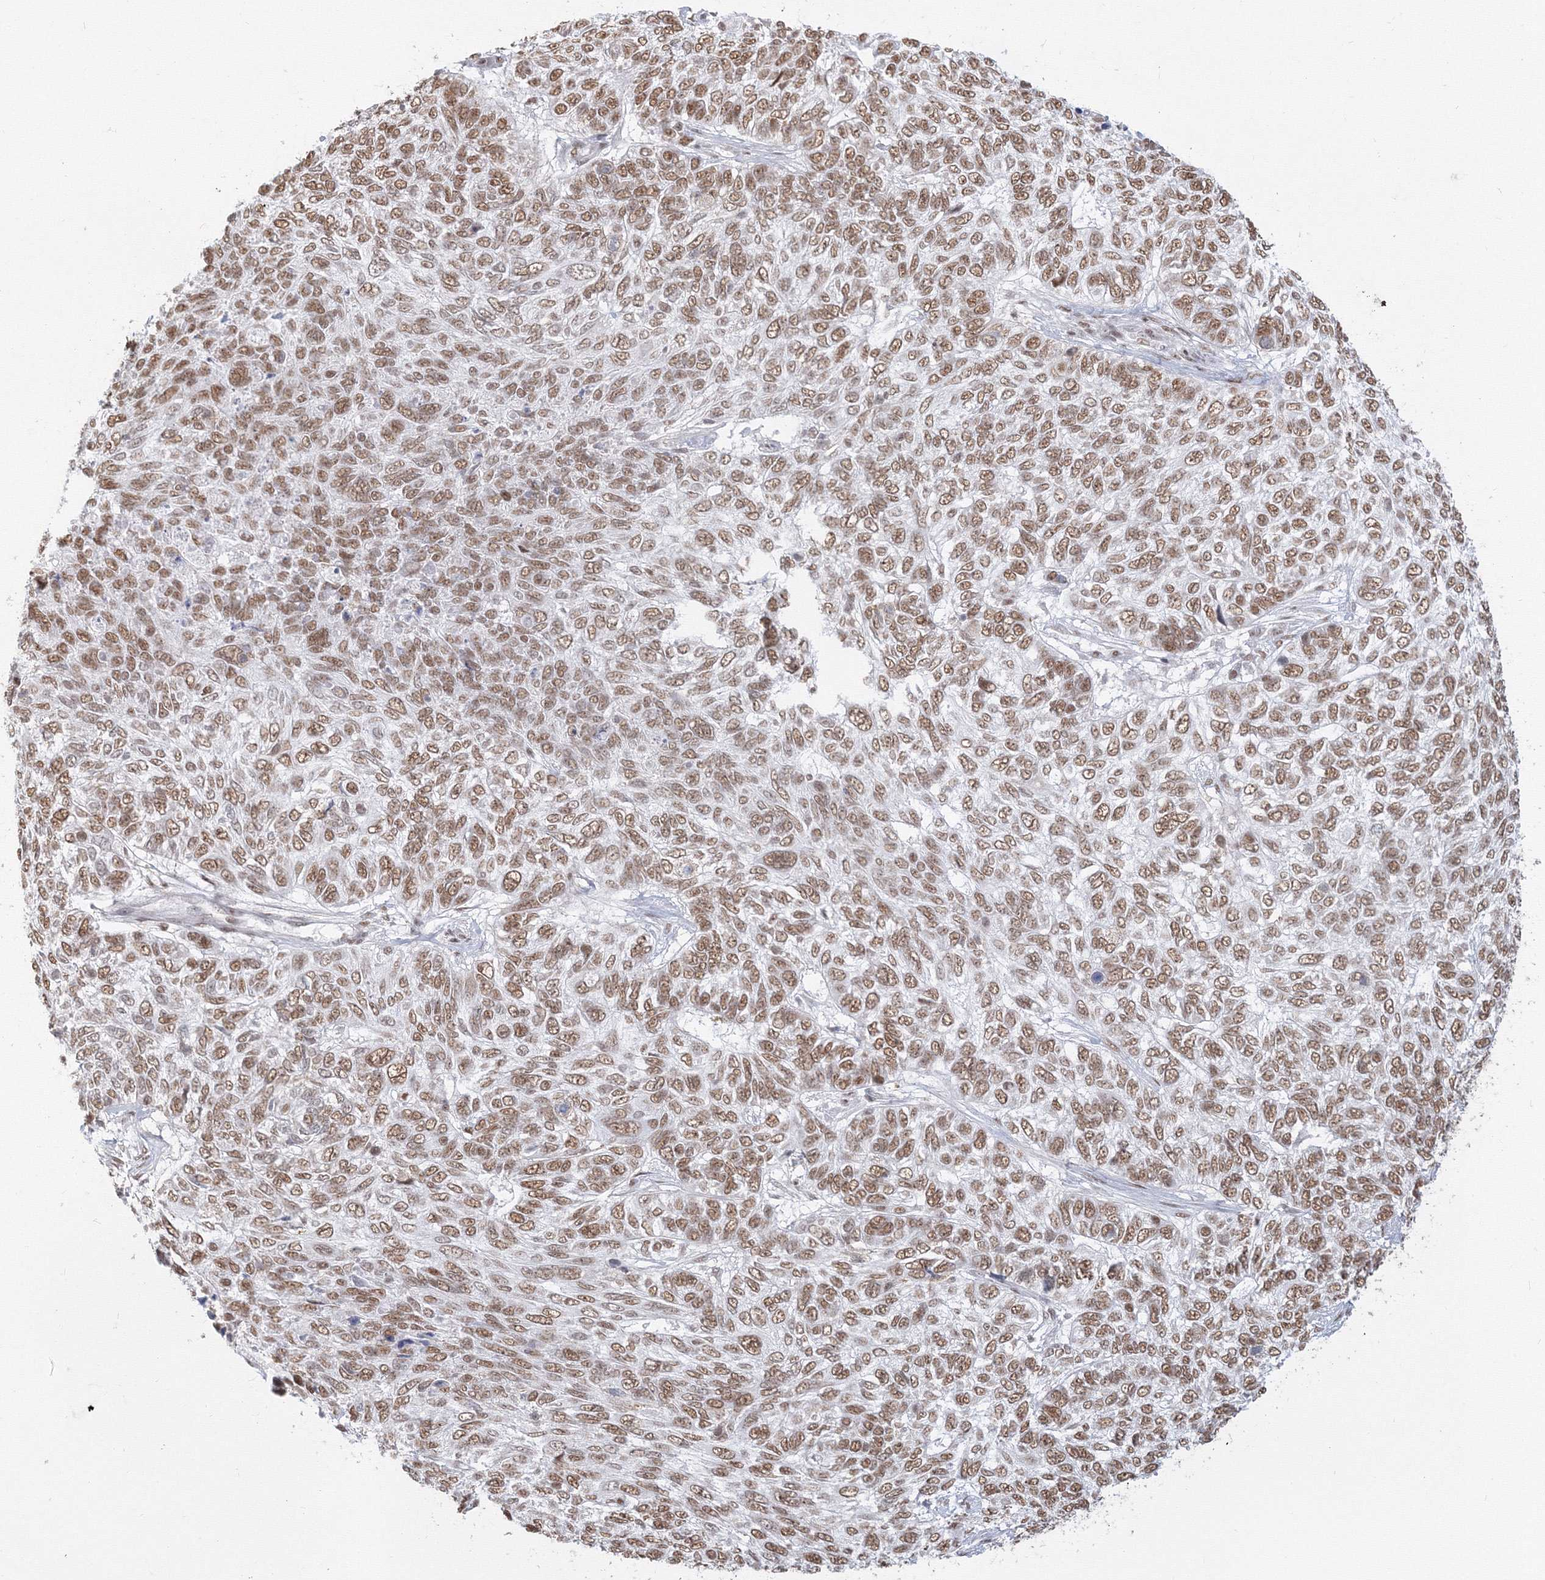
{"staining": {"intensity": "moderate", "quantity": ">75%", "location": "nuclear"}, "tissue": "skin cancer", "cell_type": "Tumor cells", "image_type": "cancer", "snomed": [{"axis": "morphology", "description": "Basal cell carcinoma"}, {"axis": "topography", "description": "Skin"}], "caption": "Brown immunohistochemical staining in skin cancer demonstrates moderate nuclear staining in about >75% of tumor cells.", "gene": "PPP4R2", "patient": {"sex": "female", "age": 65}}